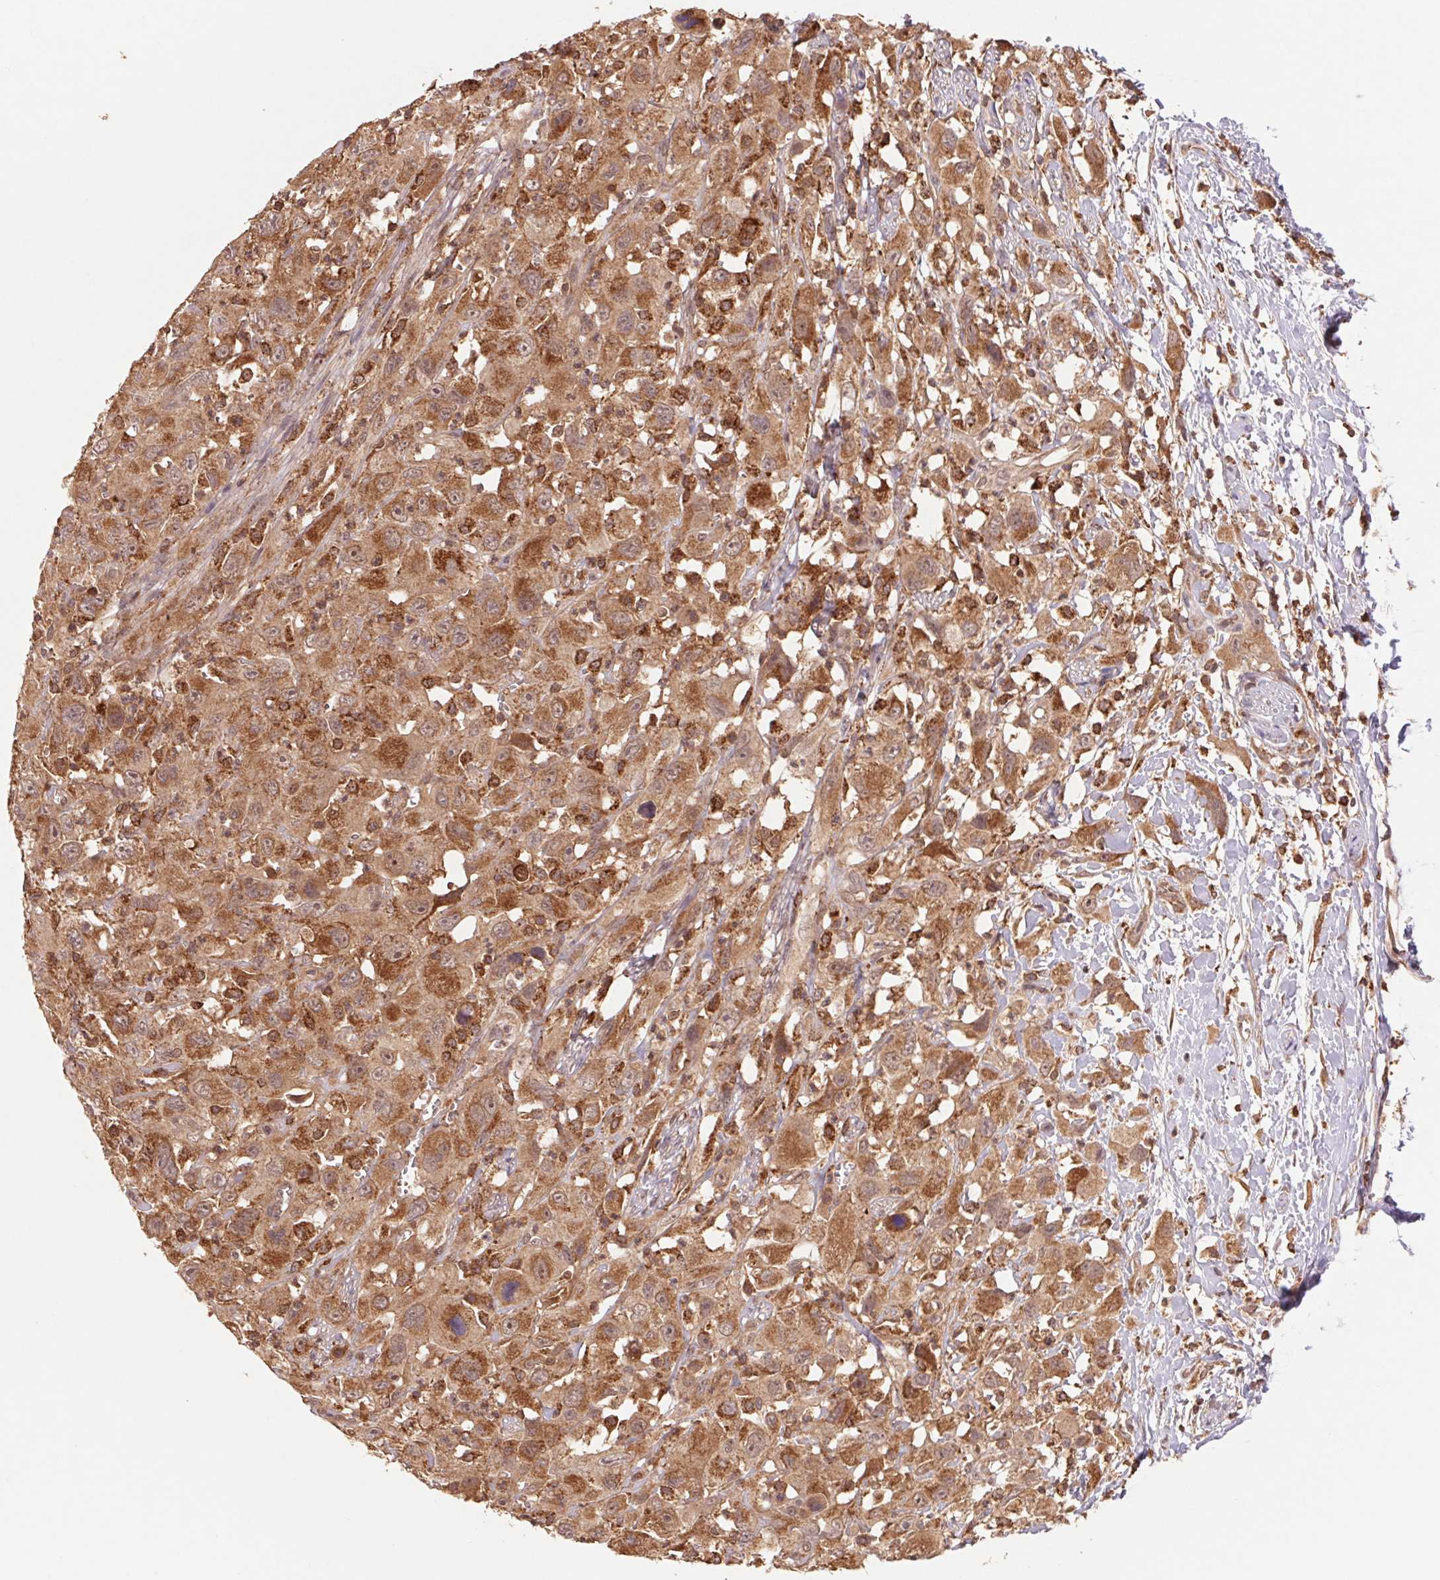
{"staining": {"intensity": "moderate", "quantity": ">75%", "location": "cytoplasmic/membranous"}, "tissue": "head and neck cancer", "cell_type": "Tumor cells", "image_type": "cancer", "snomed": [{"axis": "morphology", "description": "Squamous cell carcinoma, NOS"}, {"axis": "morphology", "description": "Squamous cell carcinoma, metastatic, NOS"}, {"axis": "topography", "description": "Oral tissue"}, {"axis": "topography", "description": "Head-Neck"}], "caption": "Immunohistochemistry histopathology image of human metastatic squamous cell carcinoma (head and neck) stained for a protein (brown), which shows medium levels of moderate cytoplasmic/membranous positivity in about >75% of tumor cells.", "gene": "URM1", "patient": {"sex": "female", "age": 85}}